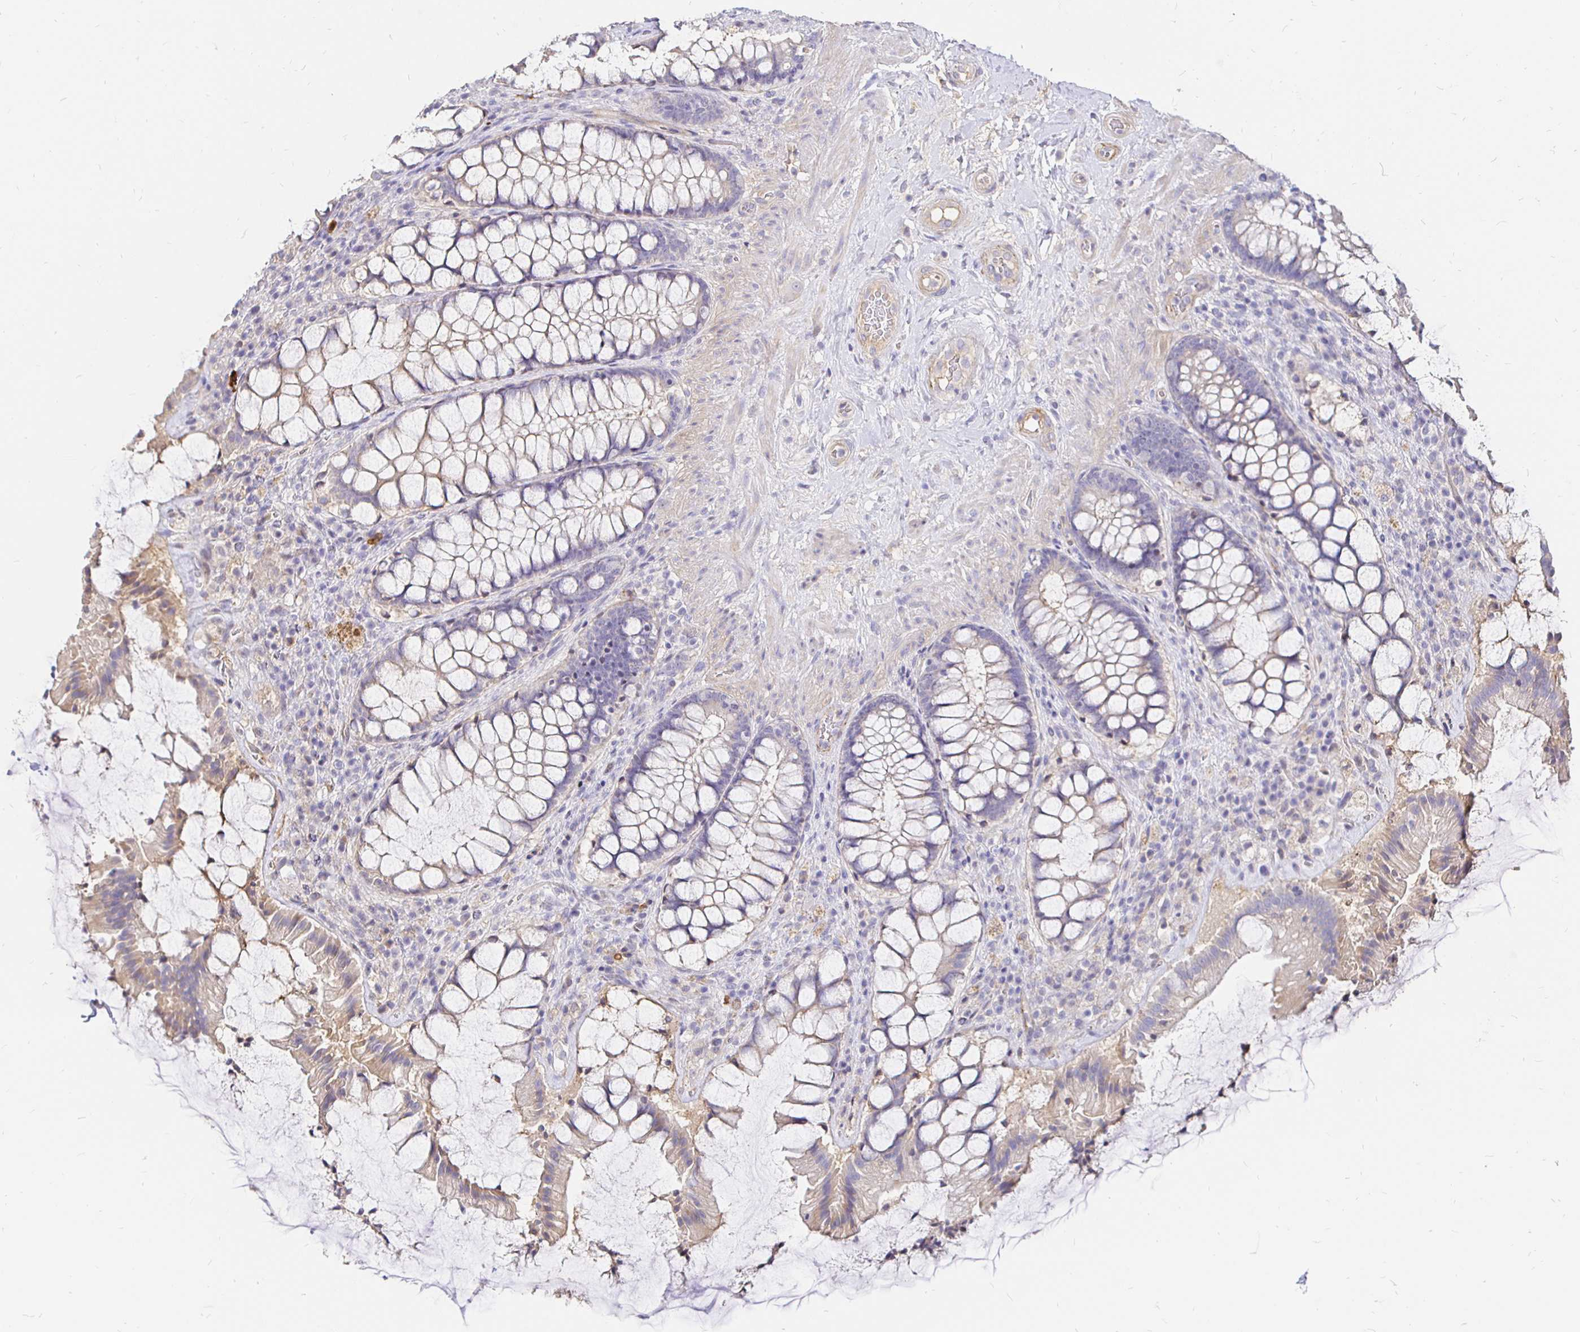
{"staining": {"intensity": "weak", "quantity": "25%-75%", "location": "cytoplasmic/membranous"}, "tissue": "rectum", "cell_type": "Glandular cells", "image_type": "normal", "snomed": [{"axis": "morphology", "description": "Normal tissue, NOS"}, {"axis": "topography", "description": "Rectum"}], "caption": "Protein expression analysis of normal human rectum reveals weak cytoplasmic/membranous expression in approximately 25%-75% of glandular cells.", "gene": "PALM2AKAP2", "patient": {"sex": "female", "age": 58}}